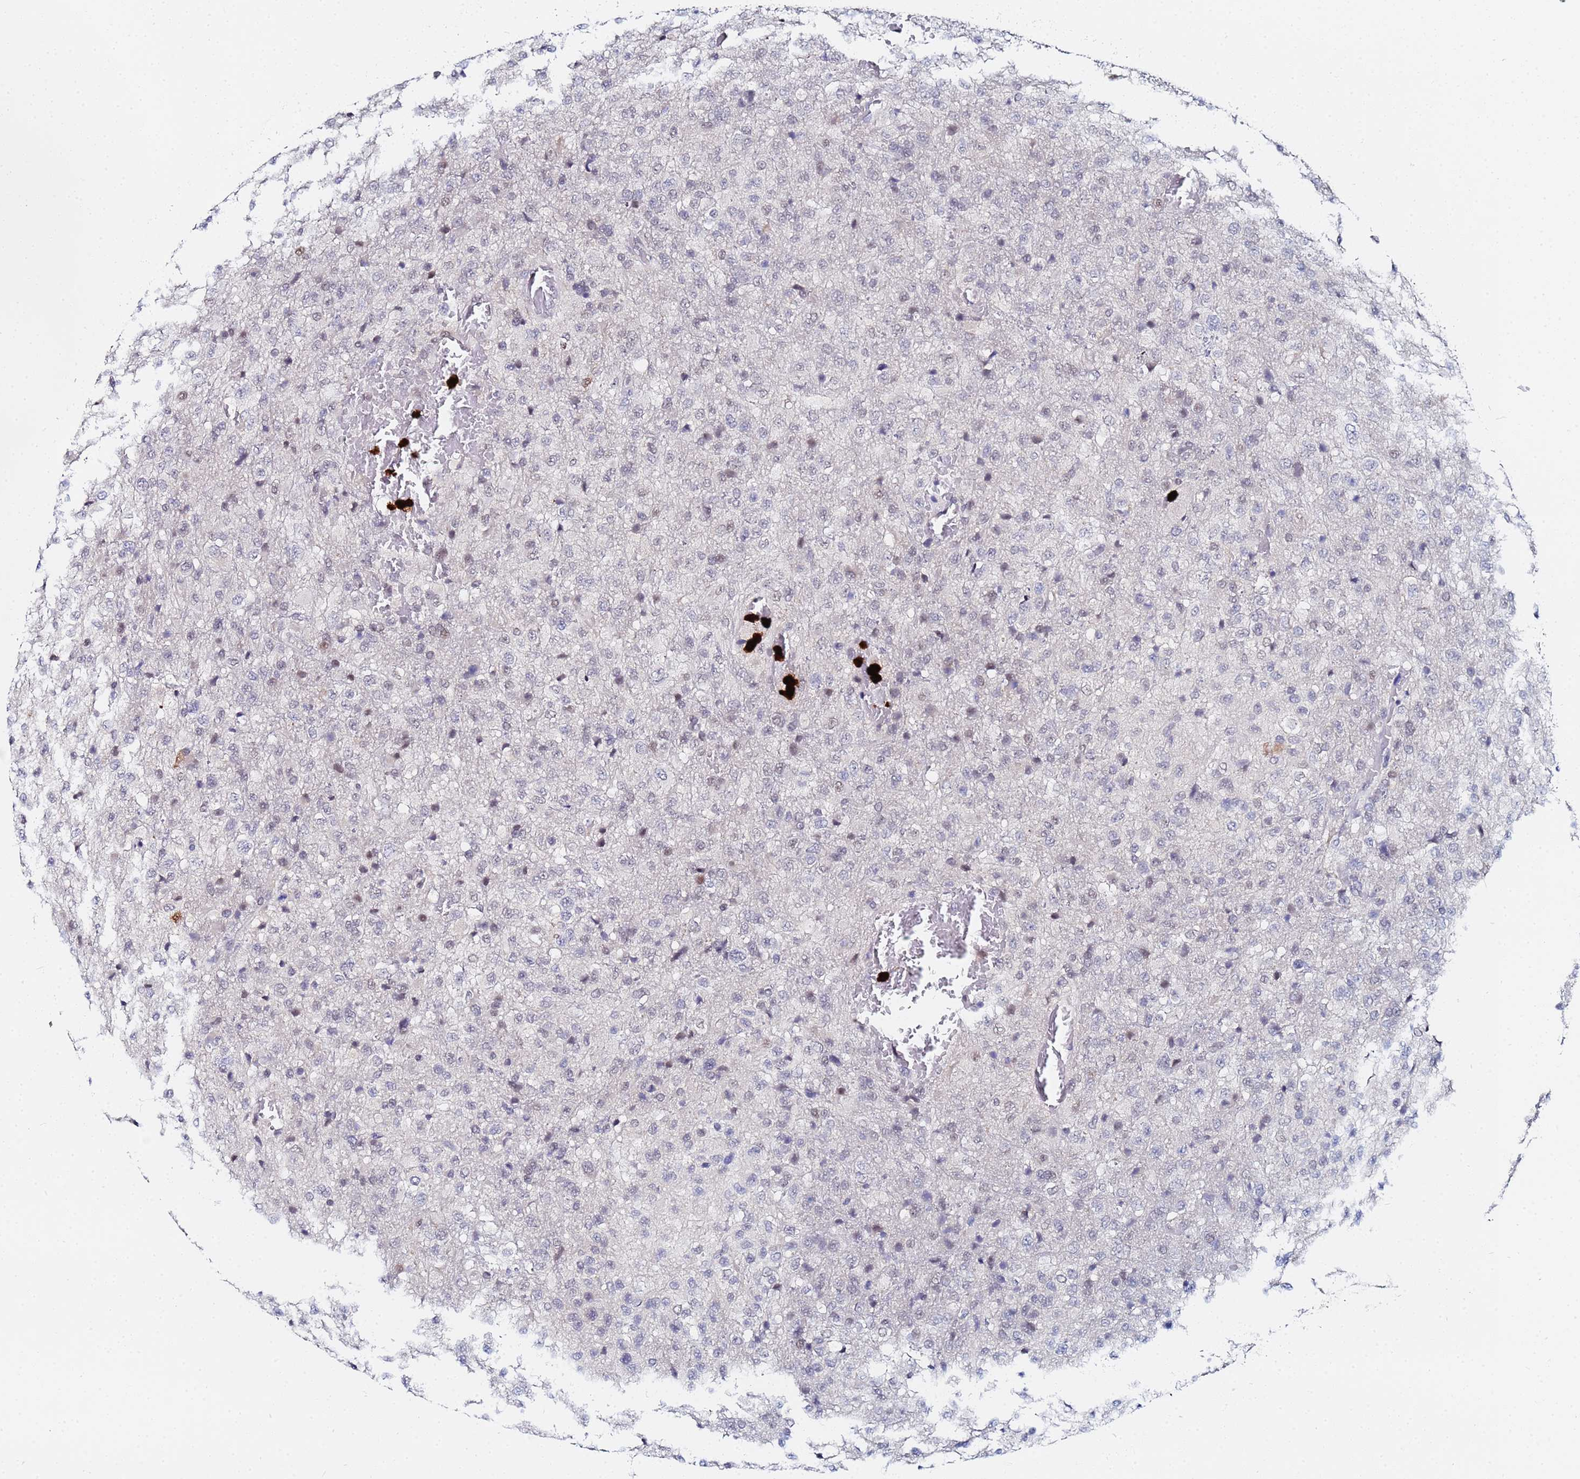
{"staining": {"intensity": "negative", "quantity": "none", "location": "none"}, "tissue": "glioma", "cell_type": "Tumor cells", "image_type": "cancer", "snomed": [{"axis": "morphology", "description": "Glioma, malignant, High grade"}, {"axis": "topography", "description": "Brain"}], "caption": "Glioma stained for a protein using immunohistochemistry displays no positivity tumor cells.", "gene": "MTCL1", "patient": {"sex": "female", "age": 74}}